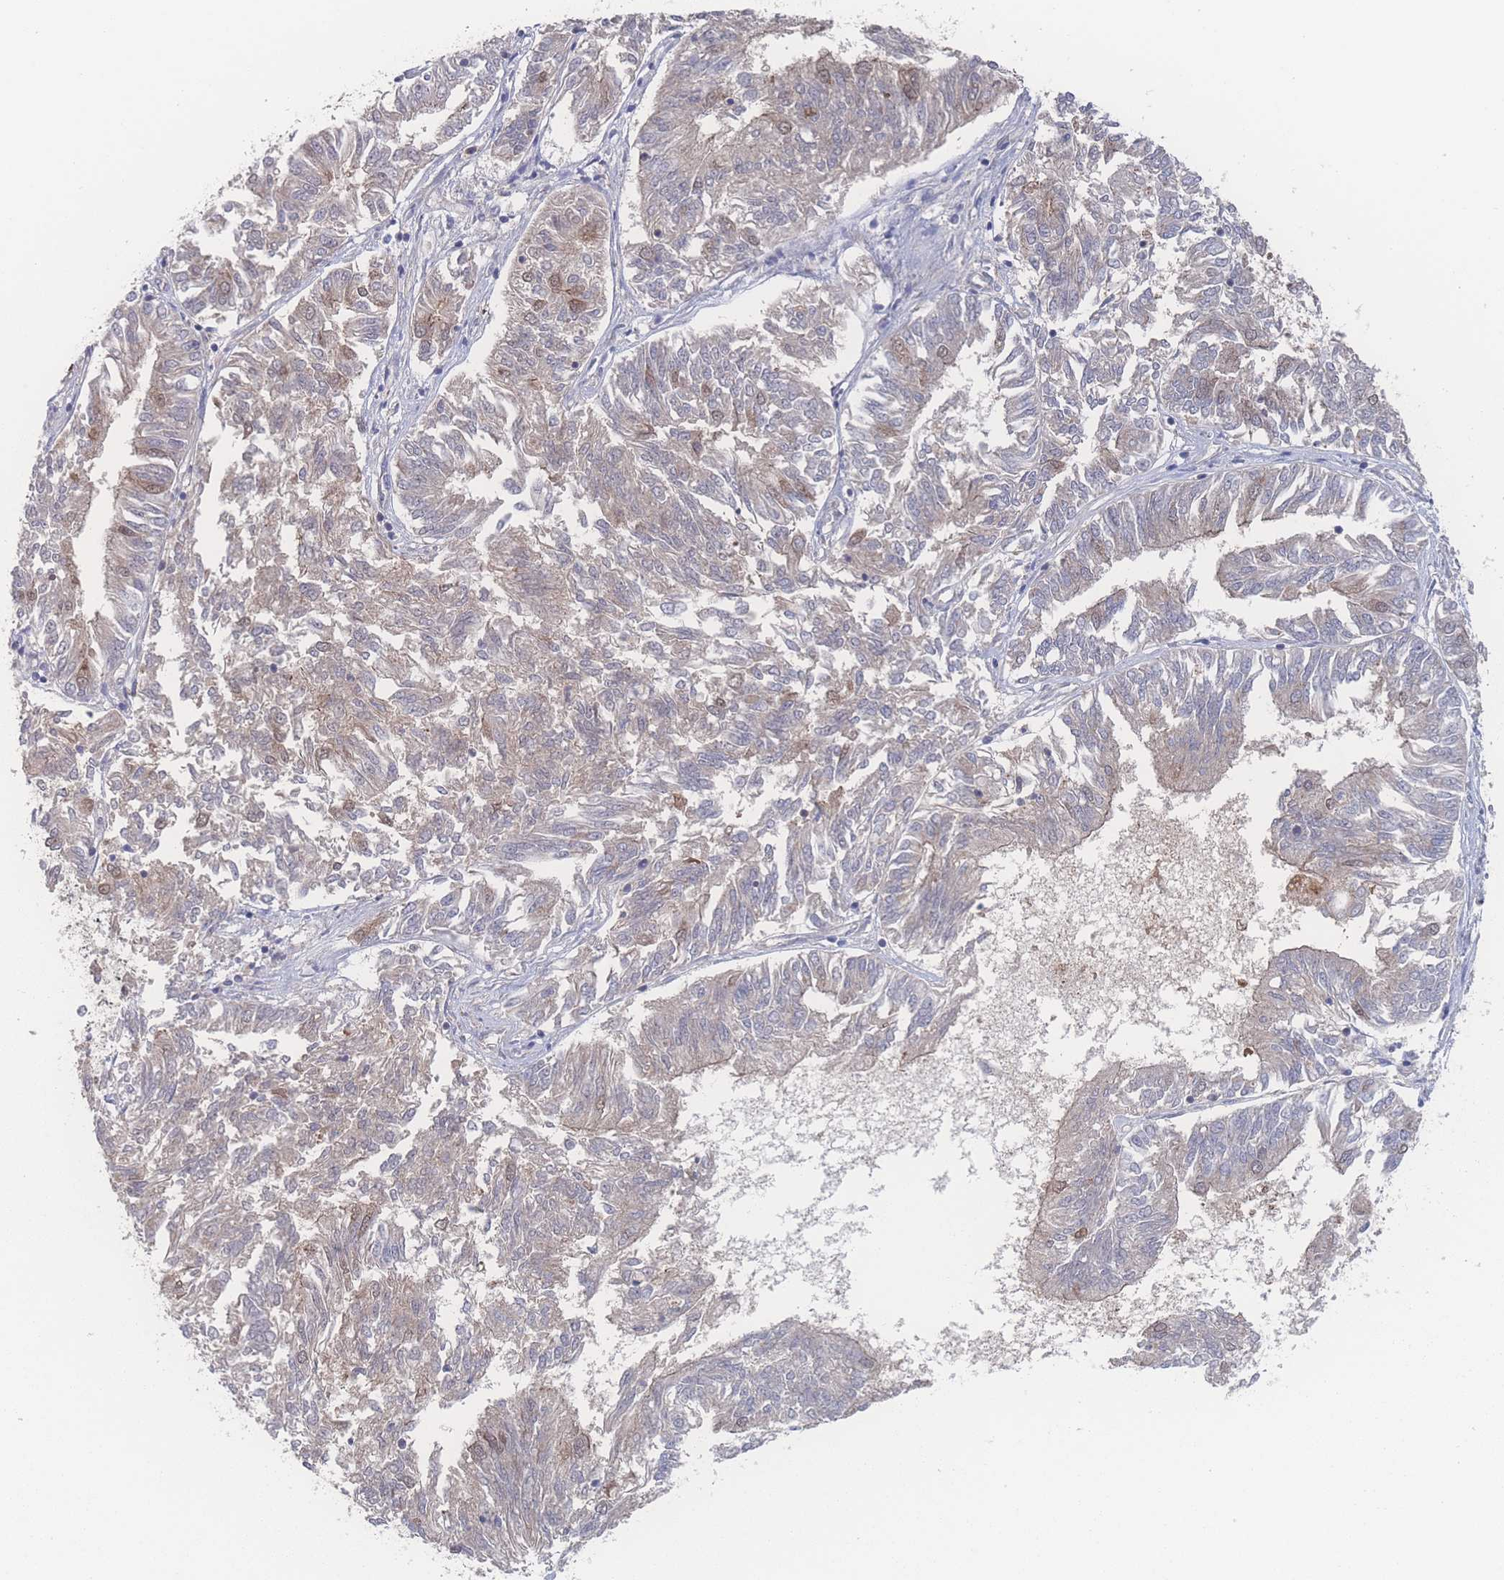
{"staining": {"intensity": "weak", "quantity": "<25%", "location": "nuclear"}, "tissue": "endometrial cancer", "cell_type": "Tumor cells", "image_type": "cancer", "snomed": [{"axis": "morphology", "description": "Adenocarcinoma, NOS"}, {"axis": "topography", "description": "Endometrium"}], "caption": "An immunohistochemistry histopathology image of endometrial adenocarcinoma is shown. There is no staining in tumor cells of endometrial adenocarcinoma.", "gene": "NBEAL1", "patient": {"sex": "female", "age": 58}}